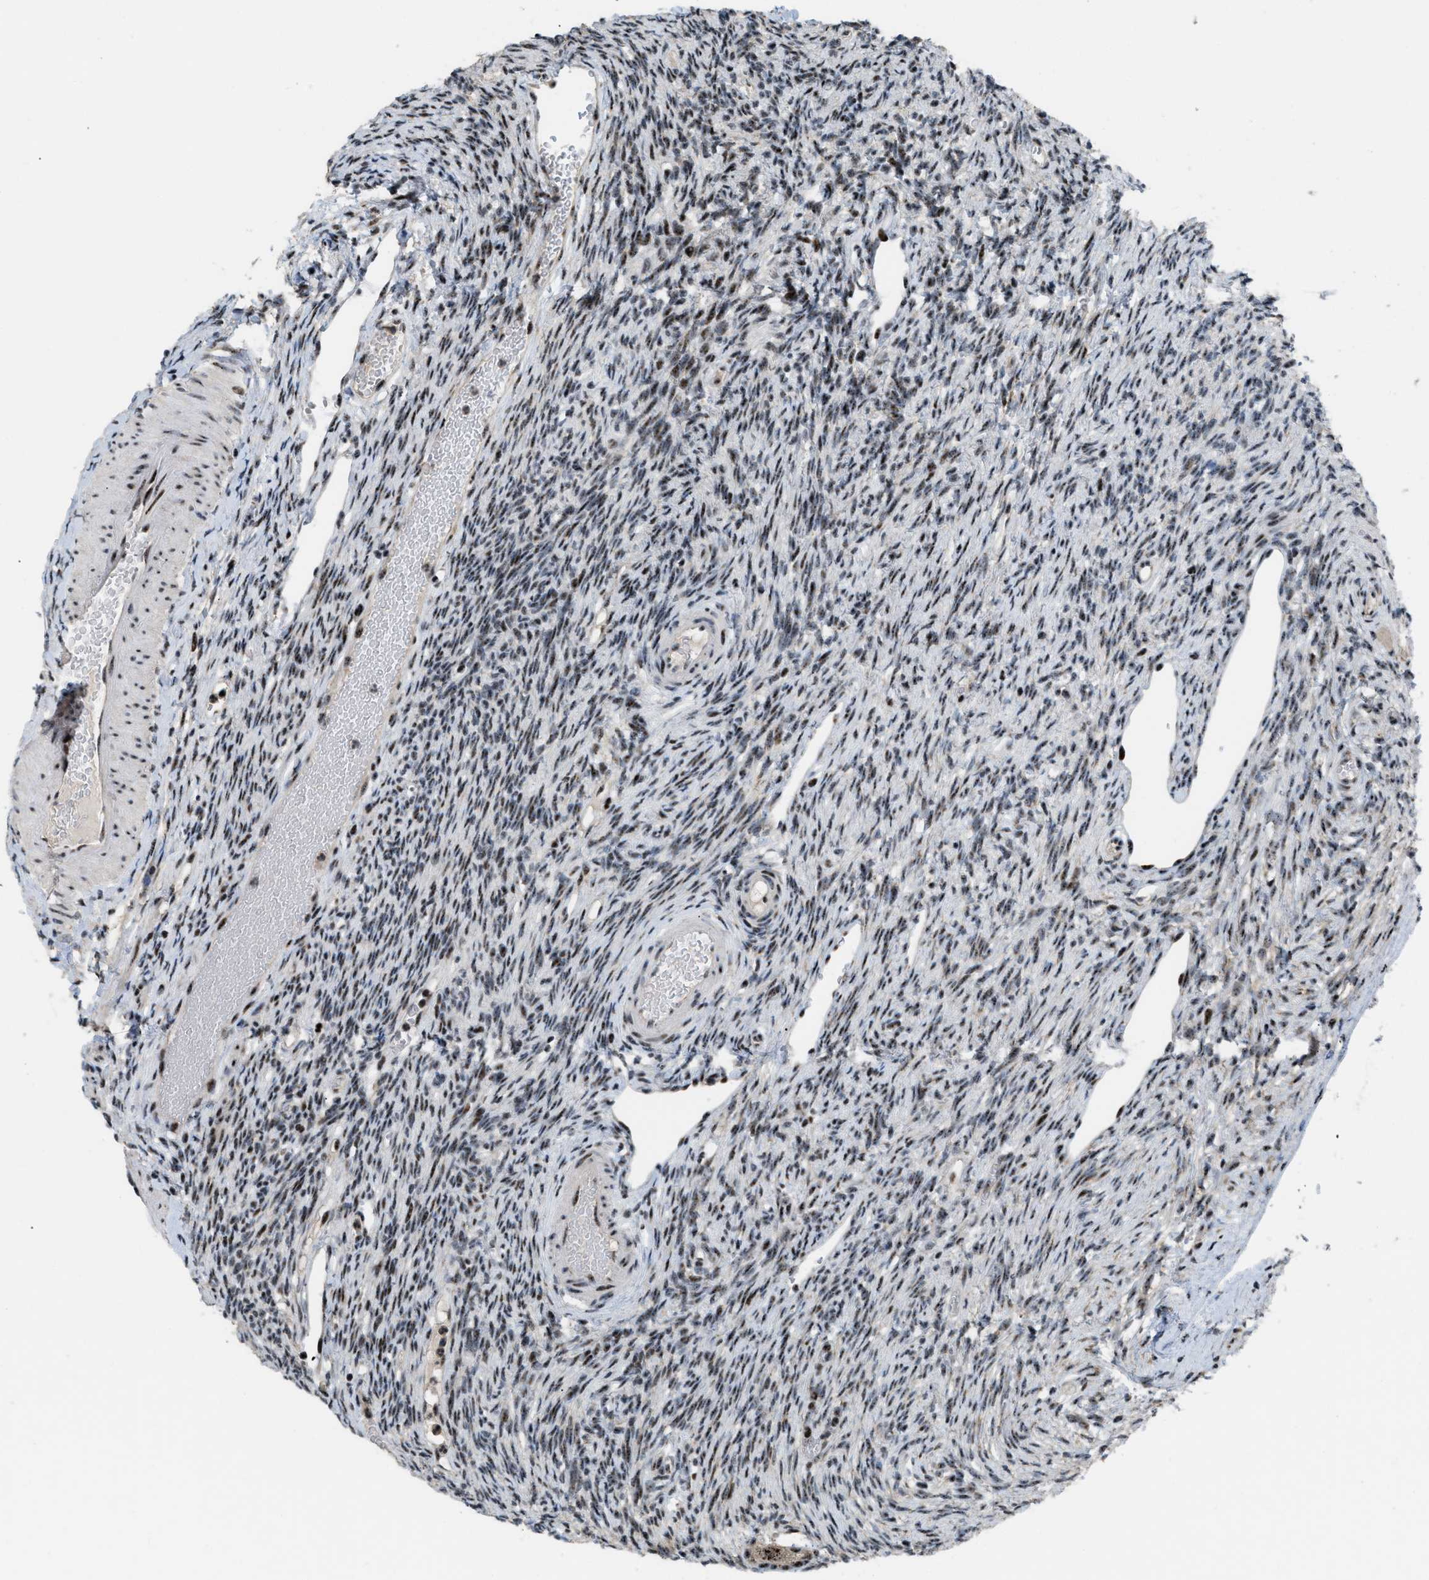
{"staining": {"intensity": "moderate", "quantity": "25%-75%", "location": "nuclear"}, "tissue": "ovary", "cell_type": "Follicle cells", "image_type": "normal", "snomed": [{"axis": "morphology", "description": "Normal tissue, NOS"}, {"axis": "topography", "description": "Ovary"}], "caption": "Protein expression analysis of benign ovary exhibits moderate nuclear staining in approximately 25%-75% of follicle cells.", "gene": "CDR2", "patient": {"sex": "female", "age": 33}}